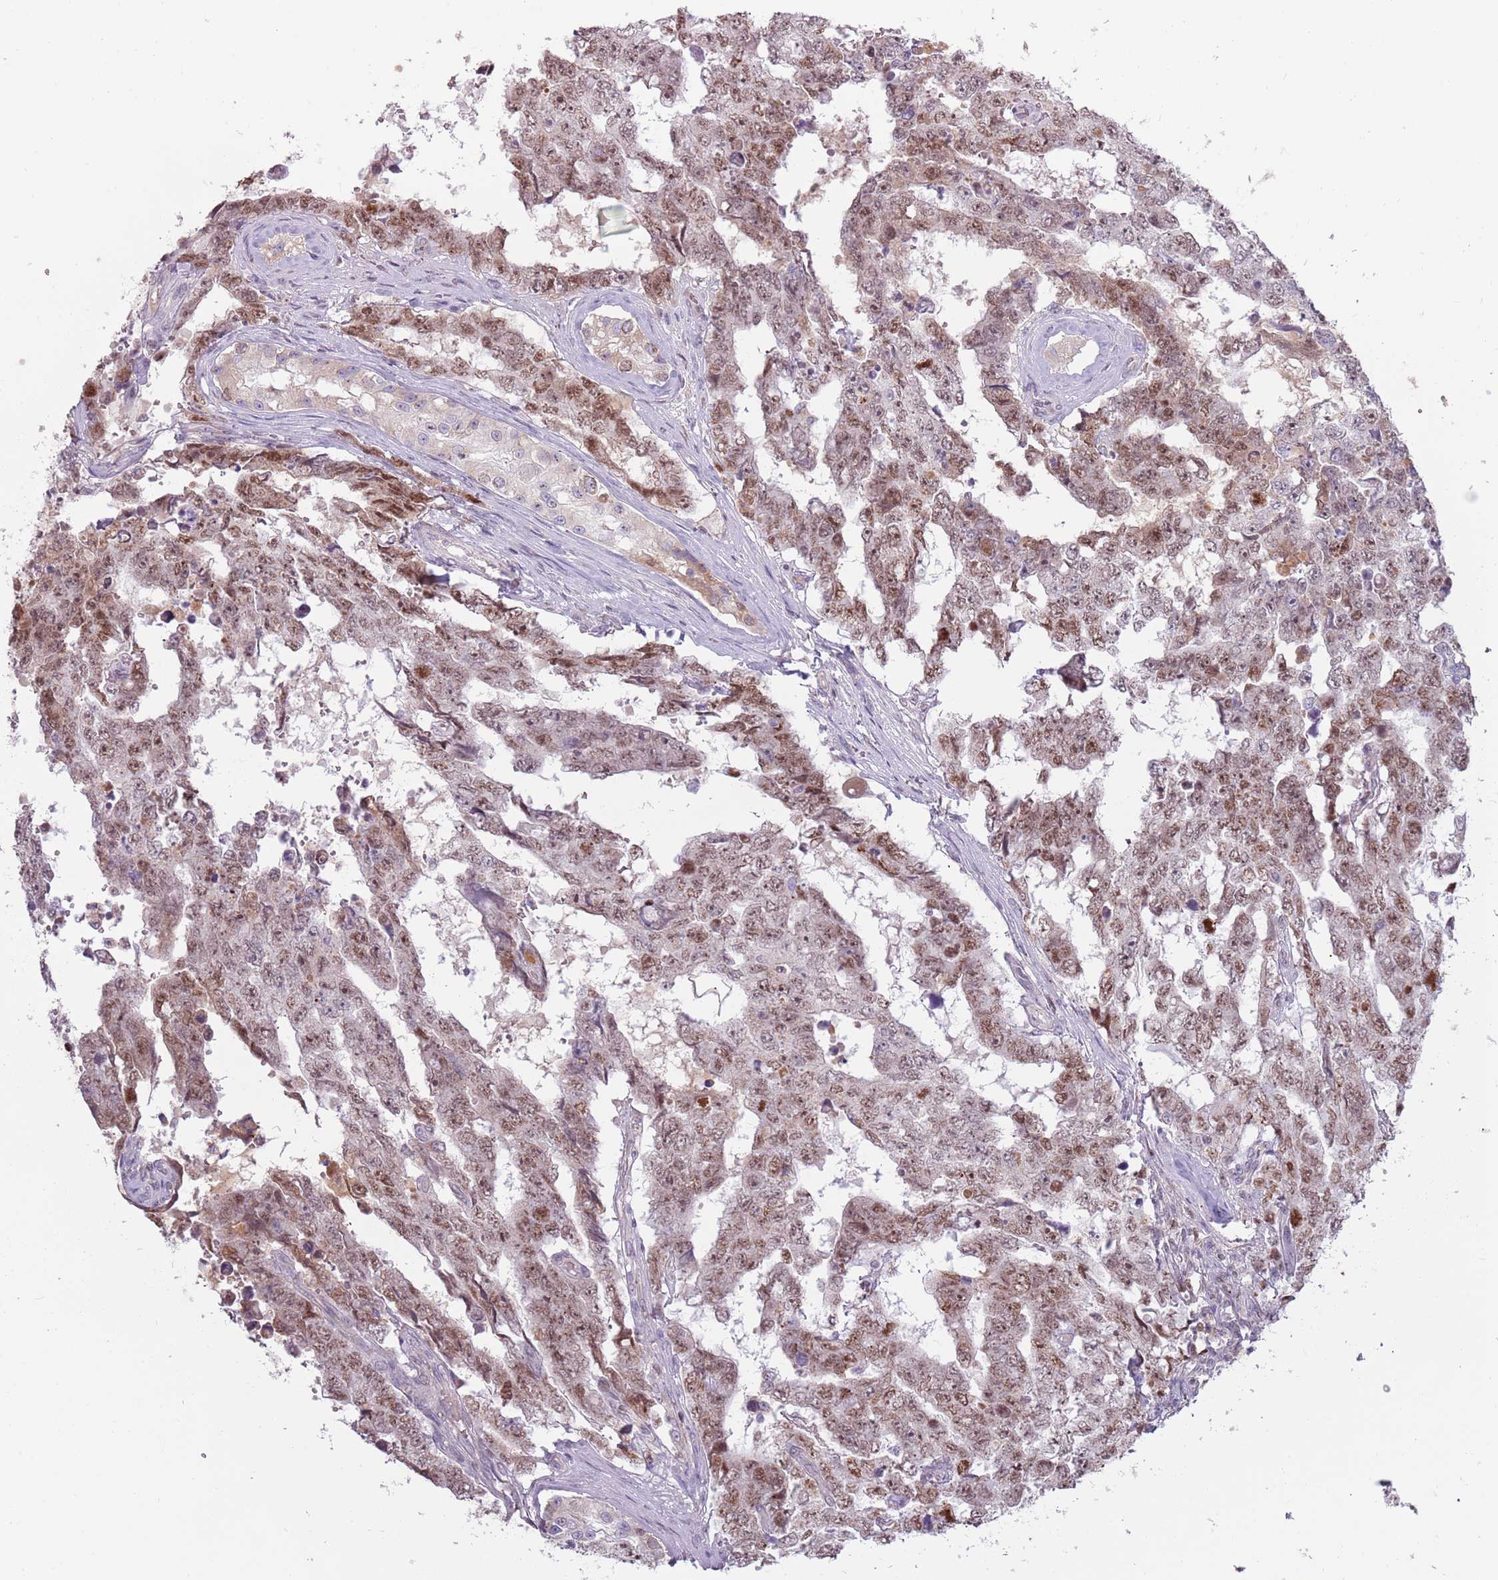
{"staining": {"intensity": "moderate", "quantity": ">75%", "location": "nuclear"}, "tissue": "testis cancer", "cell_type": "Tumor cells", "image_type": "cancer", "snomed": [{"axis": "morphology", "description": "Normal tissue, NOS"}, {"axis": "morphology", "description": "Carcinoma, Embryonal, NOS"}, {"axis": "topography", "description": "Testis"}, {"axis": "topography", "description": "Epididymis"}], "caption": "Testis cancer (embryonal carcinoma) stained for a protein (brown) displays moderate nuclear positive expression in approximately >75% of tumor cells.", "gene": "SYS1", "patient": {"sex": "male", "age": 25}}